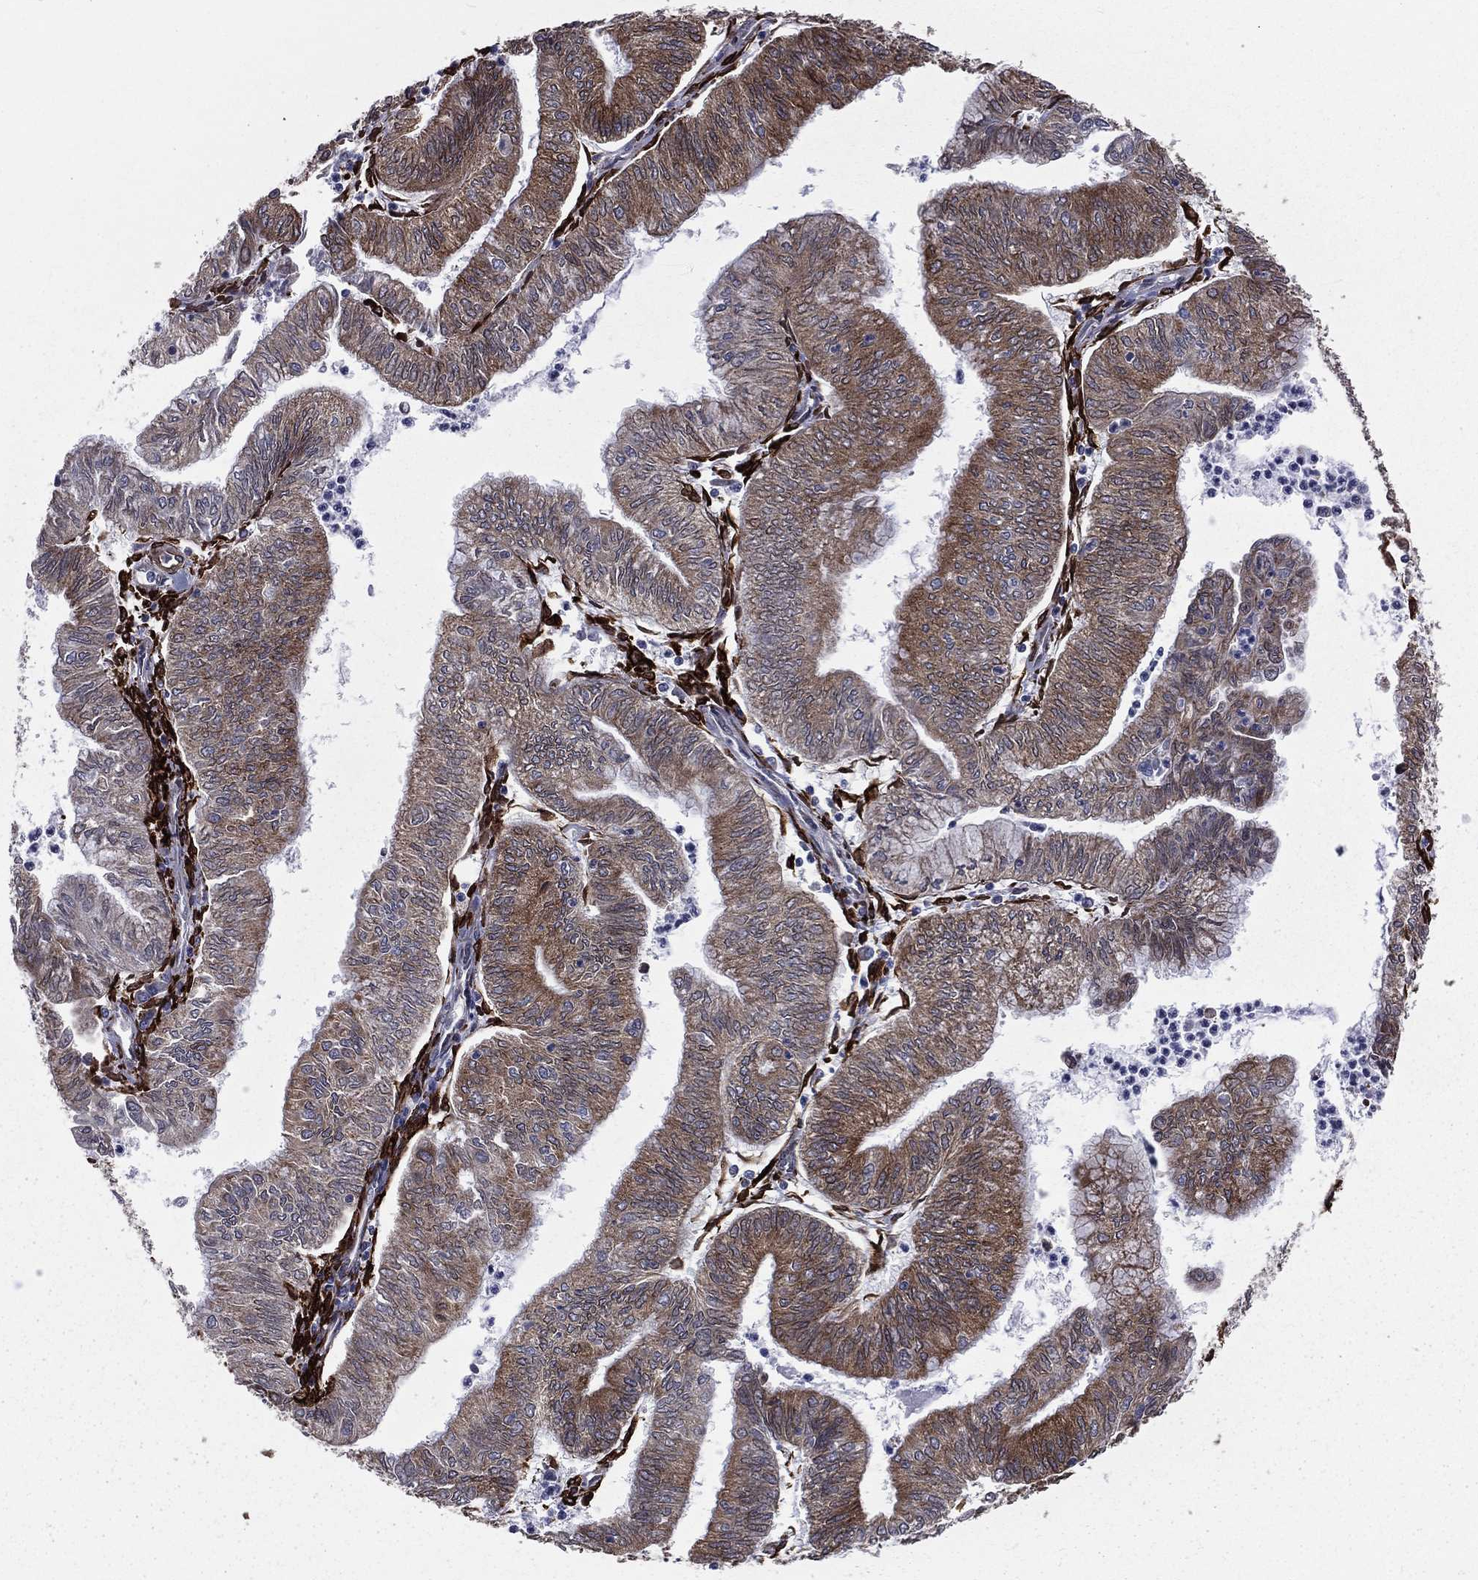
{"staining": {"intensity": "moderate", "quantity": "<25%", "location": "cytoplasmic/membranous"}, "tissue": "endometrial cancer", "cell_type": "Tumor cells", "image_type": "cancer", "snomed": [{"axis": "morphology", "description": "Adenocarcinoma, NOS"}, {"axis": "topography", "description": "Endometrium"}], "caption": "There is low levels of moderate cytoplasmic/membranous positivity in tumor cells of endometrial cancer, as demonstrated by immunohistochemical staining (brown color).", "gene": "PGRMC1", "patient": {"sex": "female", "age": 59}}